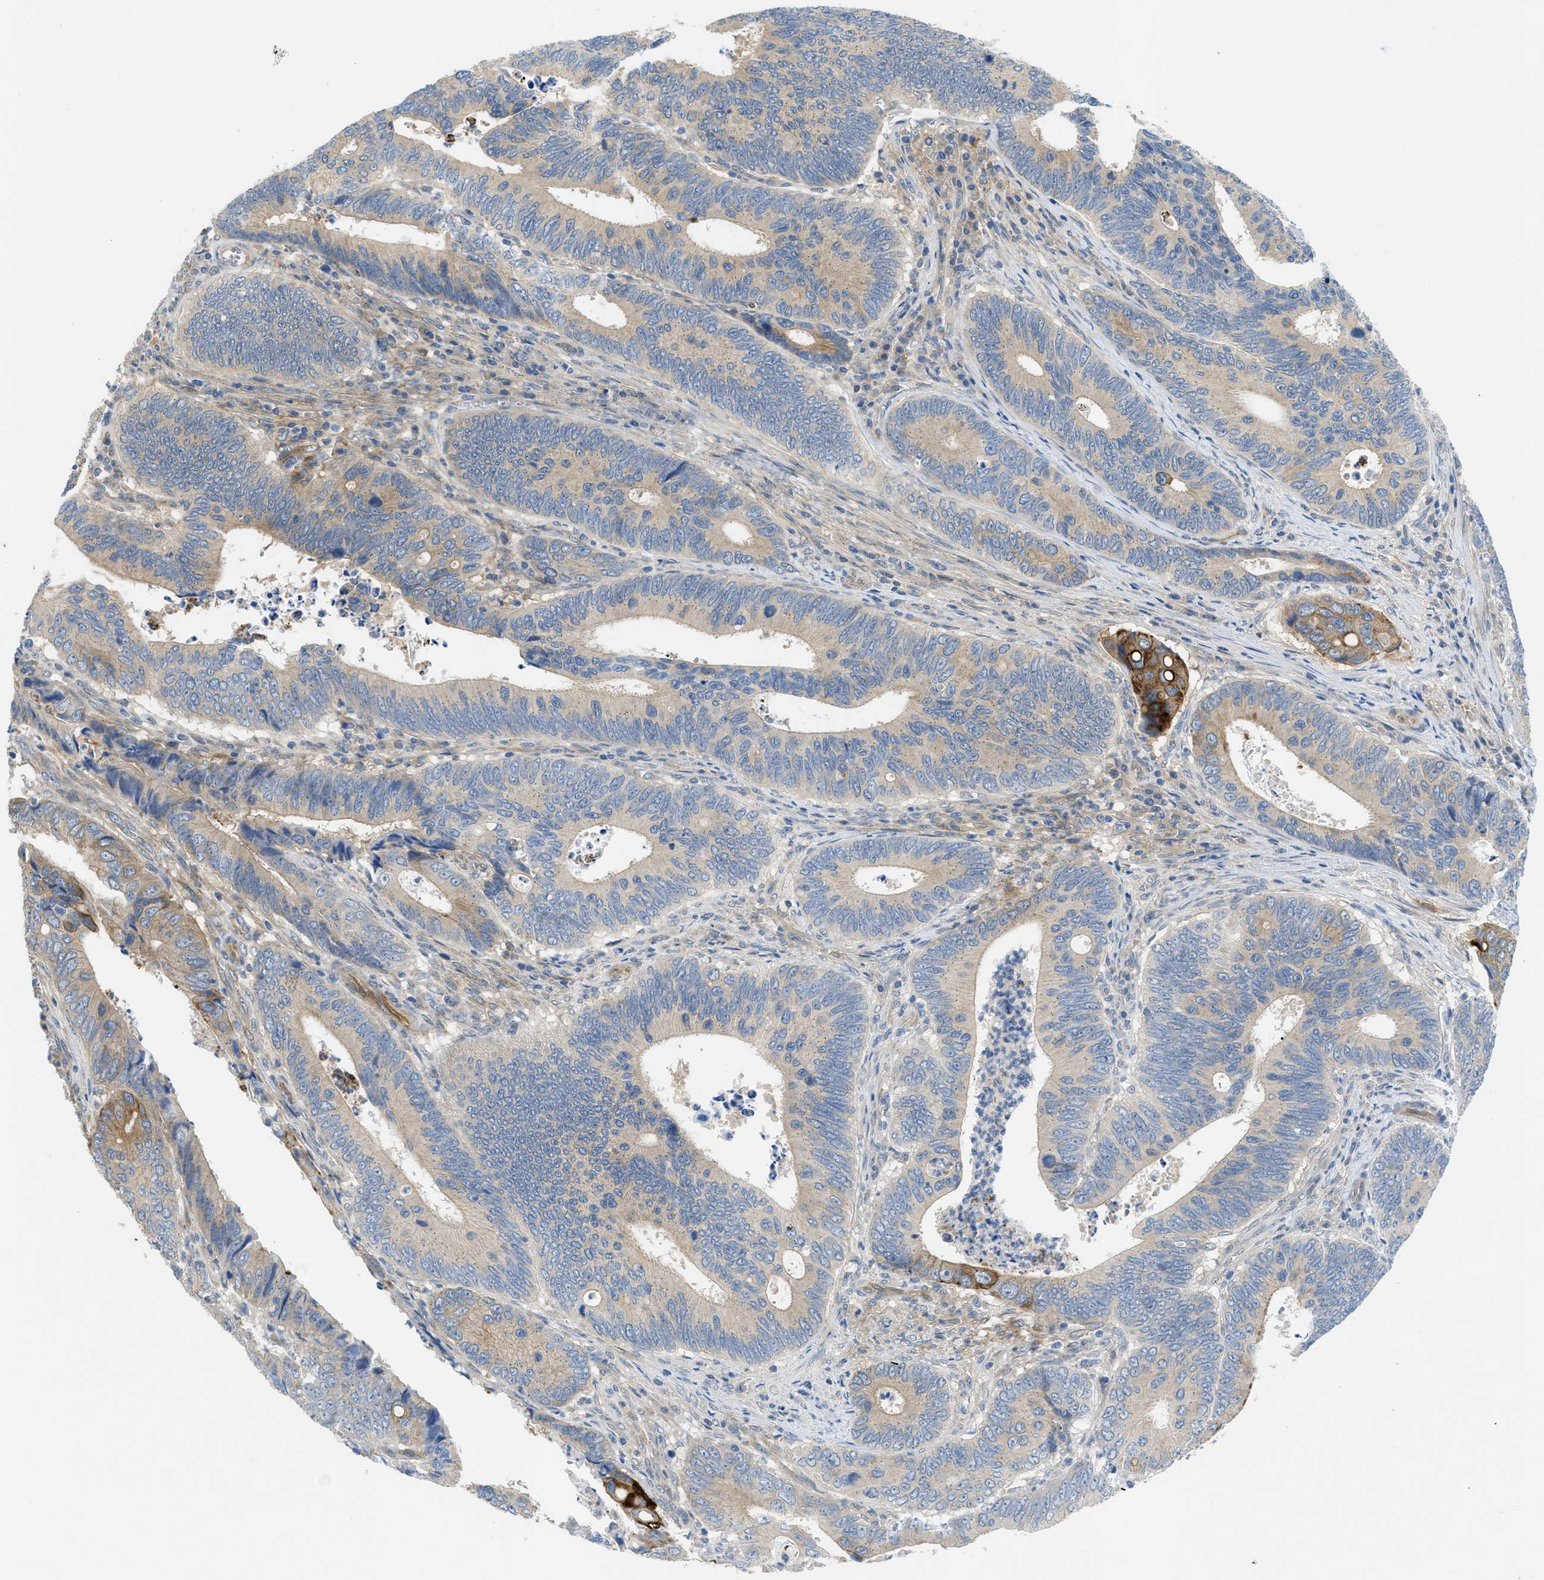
{"staining": {"intensity": "strong", "quantity": "<25%", "location": "cytoplasmic/membranous"}, "tissue": "colorectal cancer", "cell_type": "Tumor cells", "image_type": "cancer", "snomed": [{"axis": "morphology", "description": "Inflammation, NOS"}, {"axis": "morphology", "description": "Adenocarcinoma, NOS"}, {"axis": "topography", "description": "Colon"}], "caption": "An image of colorectal adenocarcinoma stained for a protein demonstrates strong cytoplasmic/membranous brown staining in tumor cells.", "gene": "RIPK2", "patient": {"sex": "male", "age": 72}}